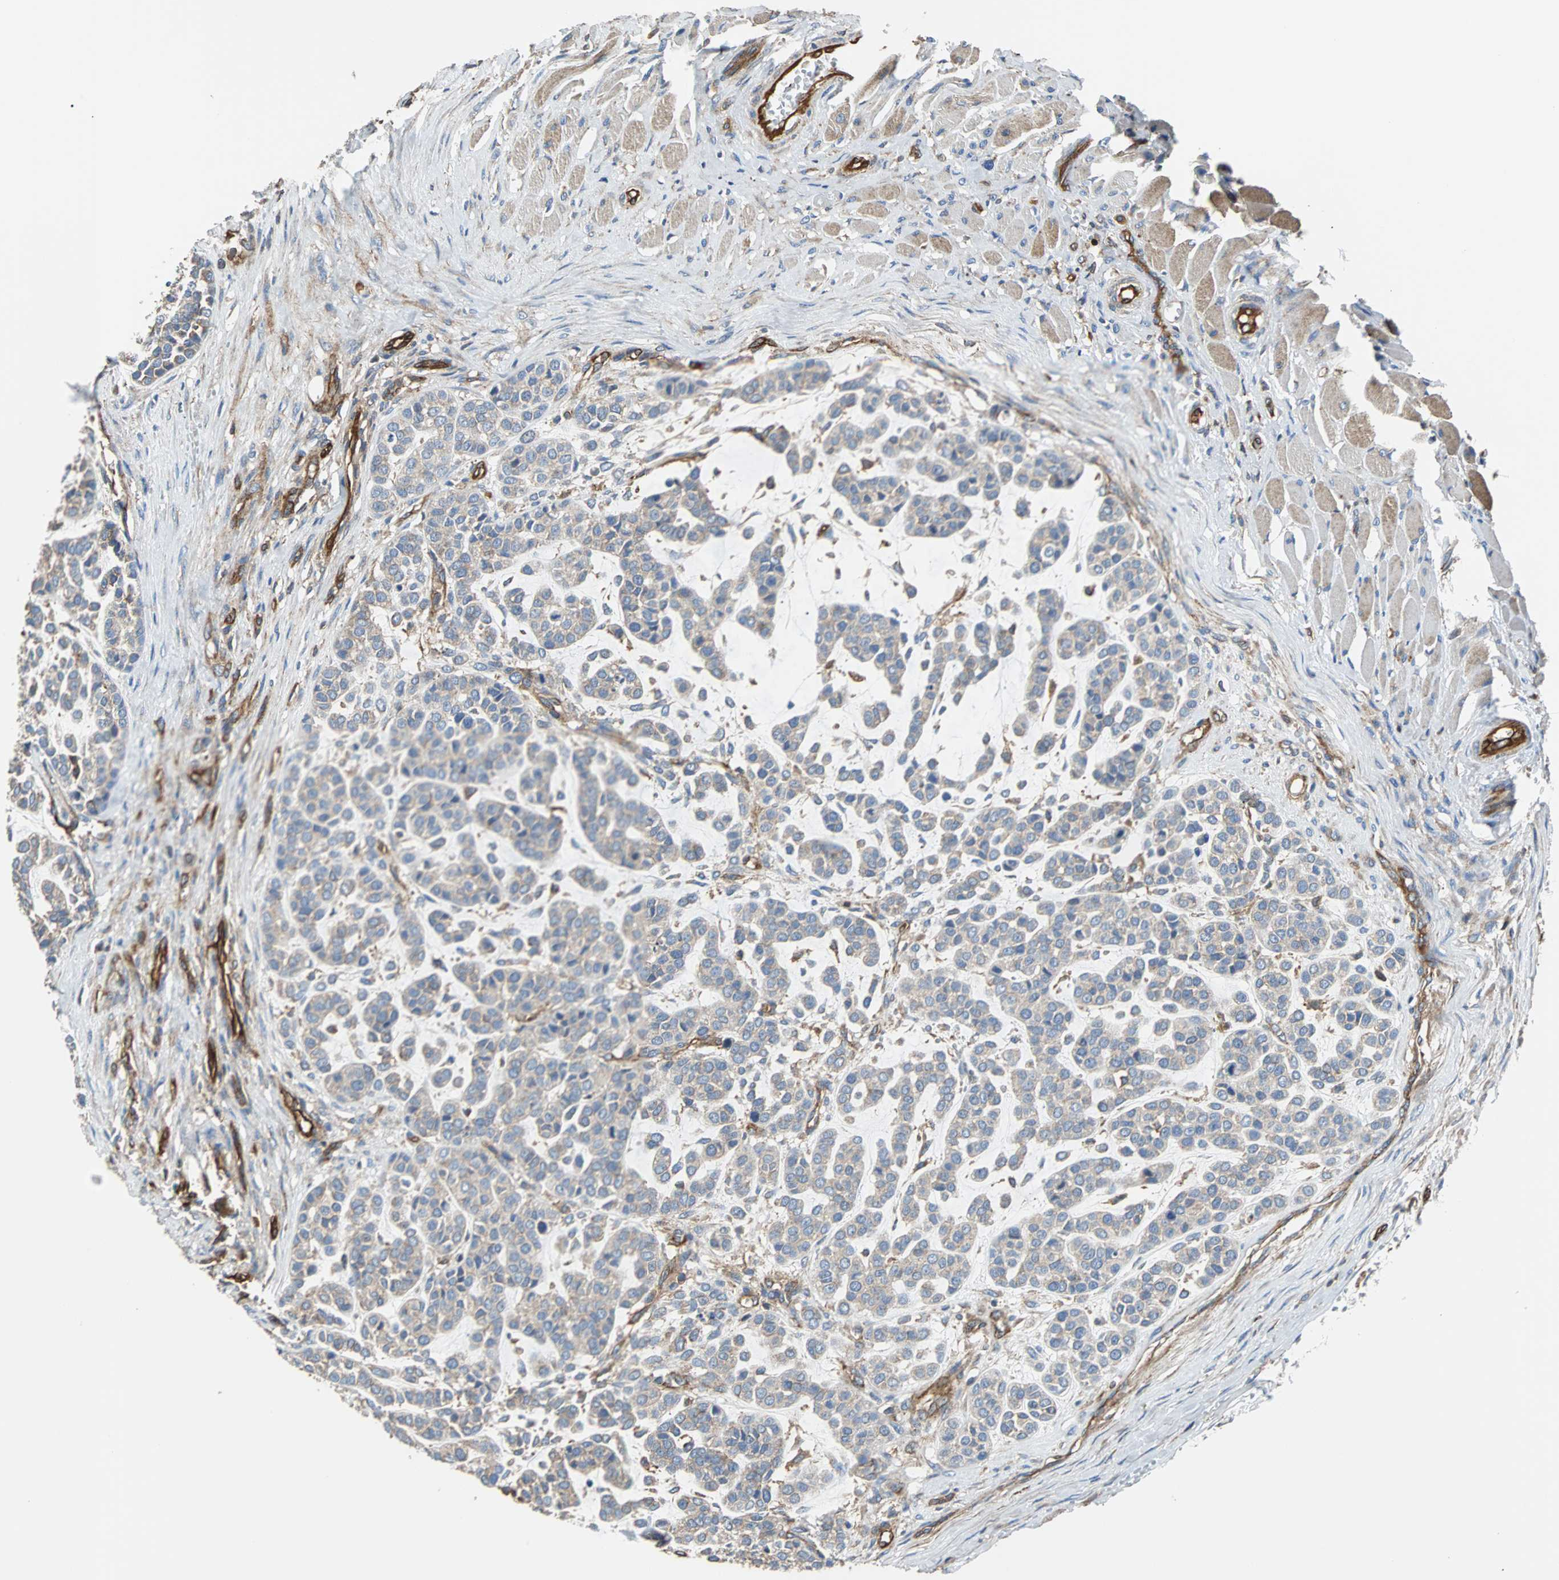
{"staining": {"intensity": "moderate", "quantity": ">75%", "location": "cytoplasmic/membranous"}, "tissue": "head and neck cancer", "cell_type": "Tumor cells", "image_type": "cancer", "snomed": [{"axis": "morphology", "description": "Adenocarcinoma, NOS"}, {"axis": "morphology", "description": "Adenoma, NOS"}, {"axis": "topography", "description": "Head-Neck"}], "caption": "Head and neck cancer (adenoma) stained with a protein marker demonstrates moderate staining in tumor cells.", "gene": "PLCG2", "patient": {"sex": "female", "age": 55}}